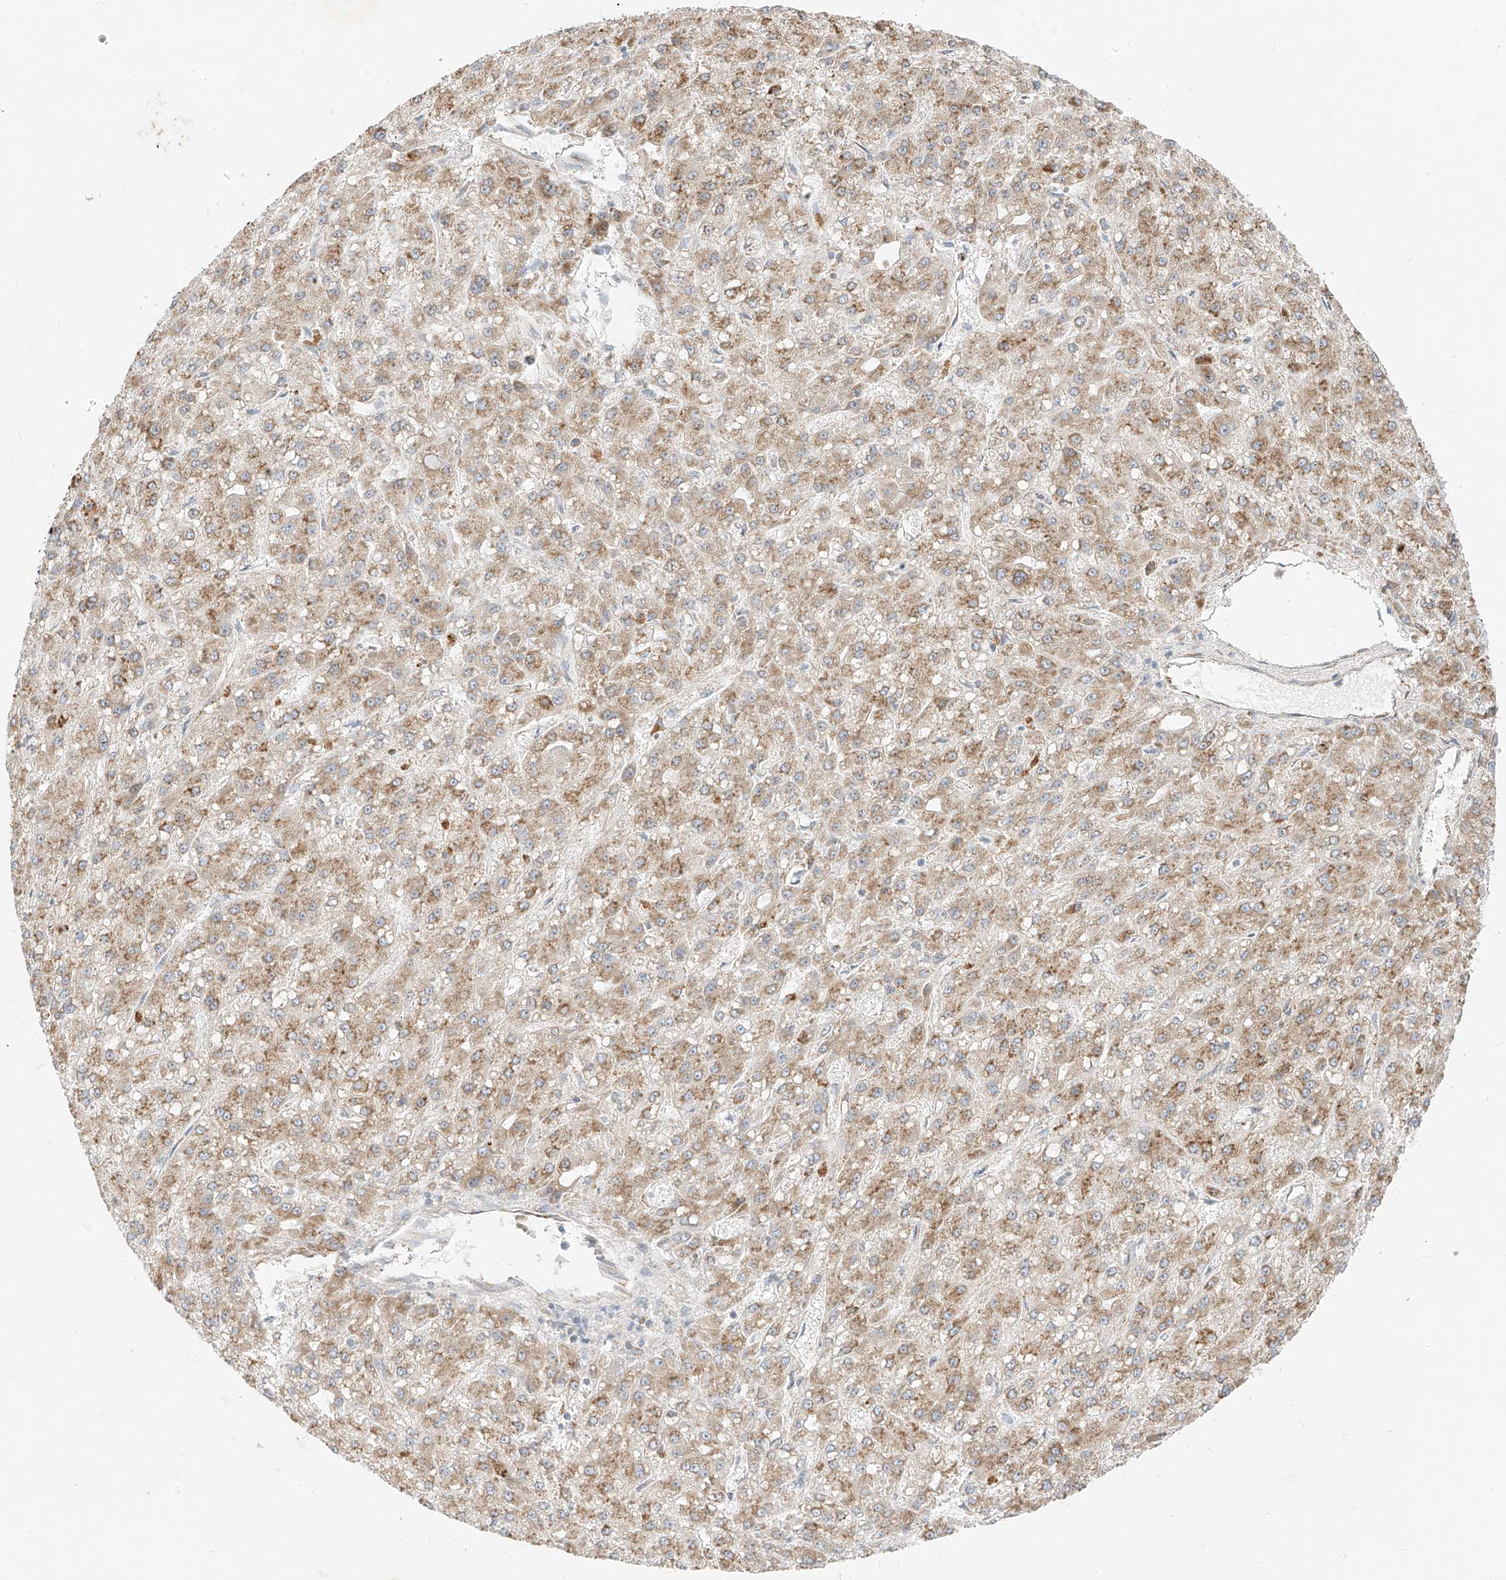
{"staining": {"intensity": "moderate", "quantity": ">75%", "location": "cytoplasmic/membranous"}, "tissue": "liver cancer", "cell_type": "Tumor cells", "image_type": "cancer", "snomed": [{"axis": "morphology", "description": "Carcinoma, Hepatocellular, NOS"}, {"axis": "topography", "description": "Liver"}], "caption": "High-magnification brightfield microscopy of liver hepatocellular carcinoma stained with DAB (3,3'-diaminobenzidine) (brown) and counterstained with hematoxylin (blue). tumor cells exhibit moderate cytoplasmic/membranous staining is present in approximately>75% of cells.", "gene": "STT3A", "patient": {"sex": "male", "age": 67}}